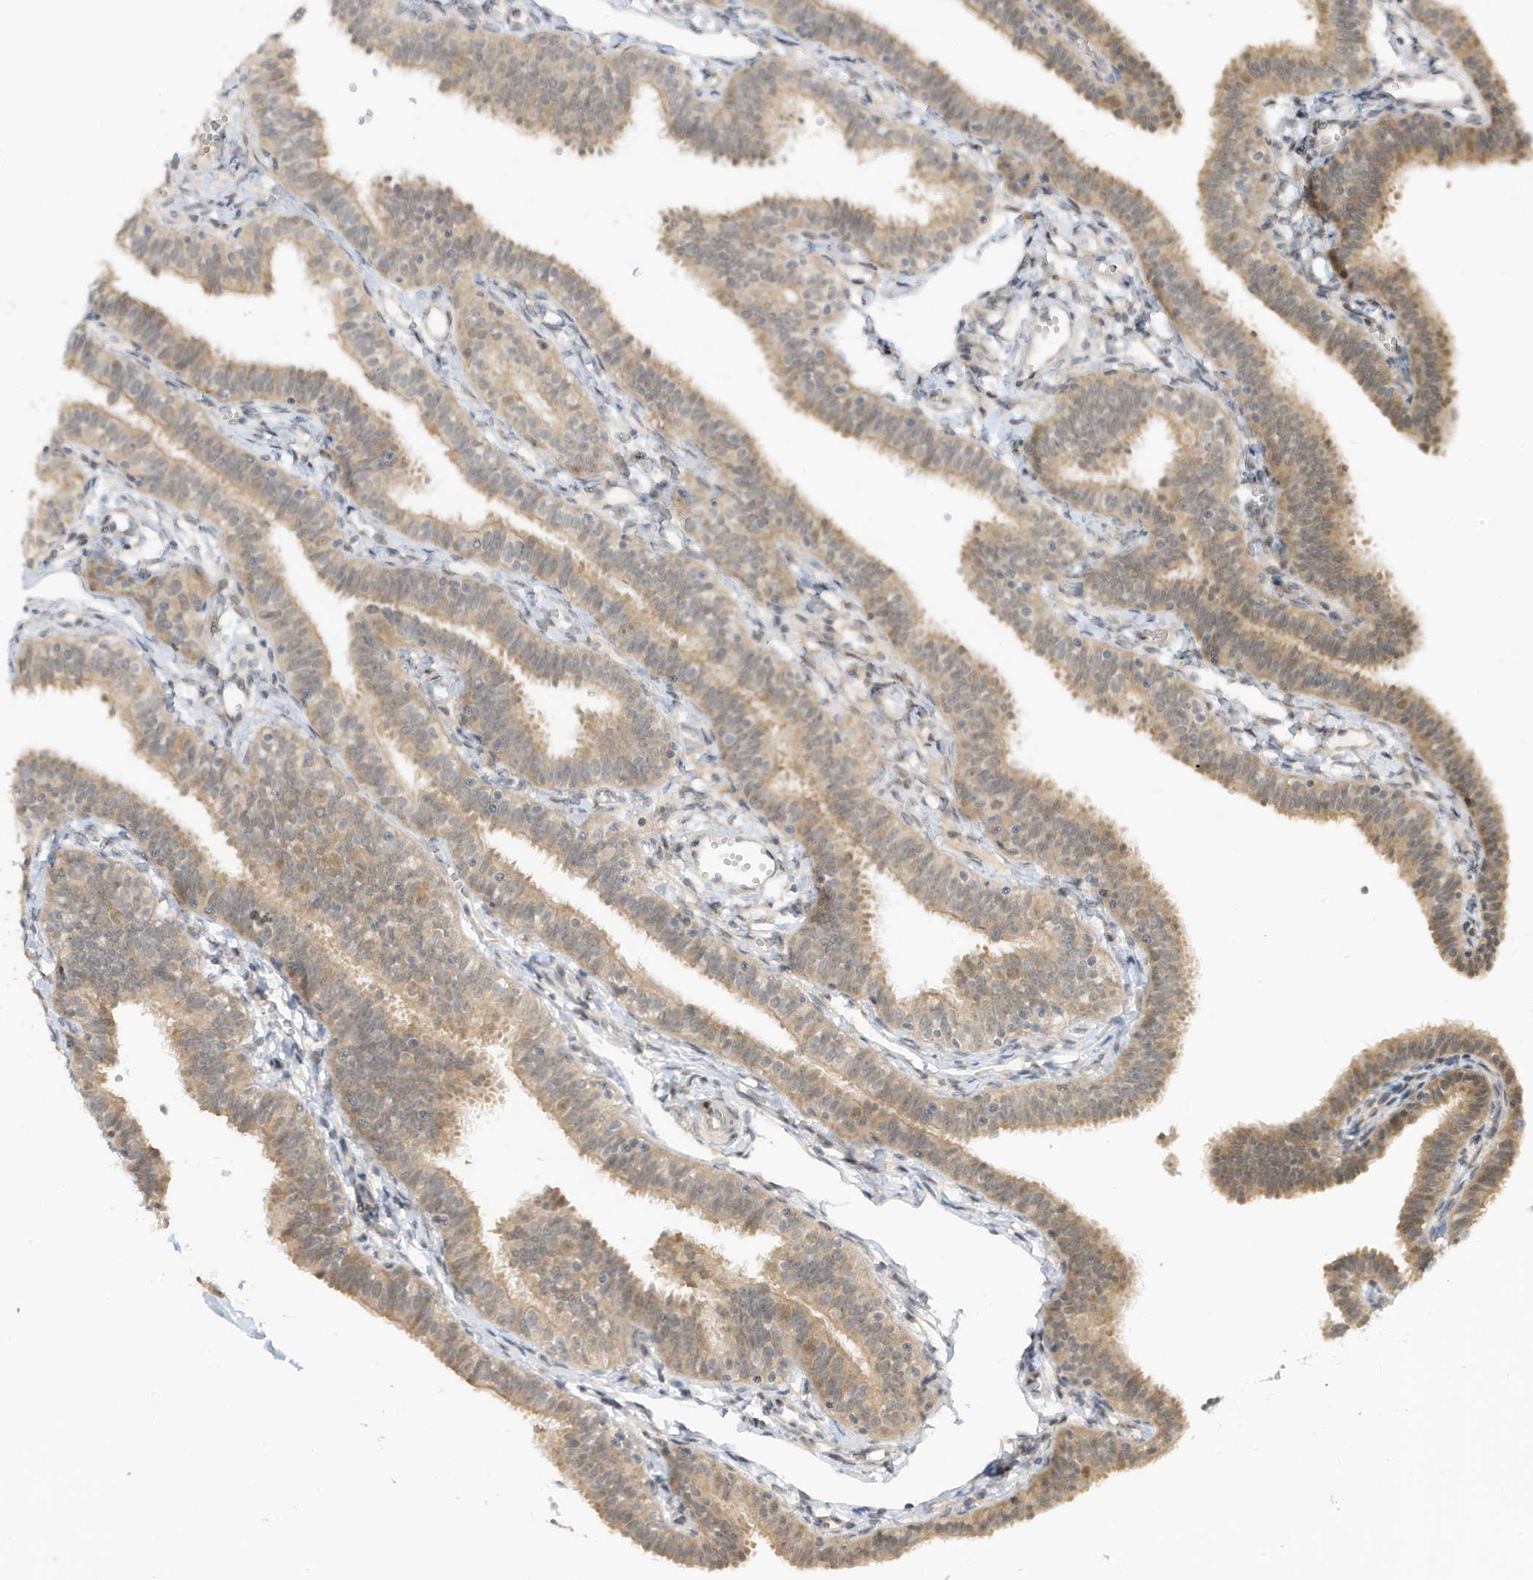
{"staining": {"intensity": "moderate", "quantity": ">75%", "location": "cytoplasmic/membranous,nuclear"}, "tissue": "fallopian tube", "cell_type": "Glandular cells", "image_type": "normal", "snomed": [{"axis": "morphology", "description": "Normal tissue, NOS"}, {"axis": "topography", "description": "Fallopian tube"}], "caption": "DAB immunohistochemical staining of unremarkable fallopian tube reveals moderate cytoplasmic/membranous,nuclear protein expression in about >75% of glandular cells. The staining was performed using DAB (3,3'-diaminobenzidine) to visualize the protein expression in brown, while the nuclei were stained in blue with hematoxylin (Magnification: 20x).", "gene": "TAB3", "patient": {"sex": "female", "age": 35}}